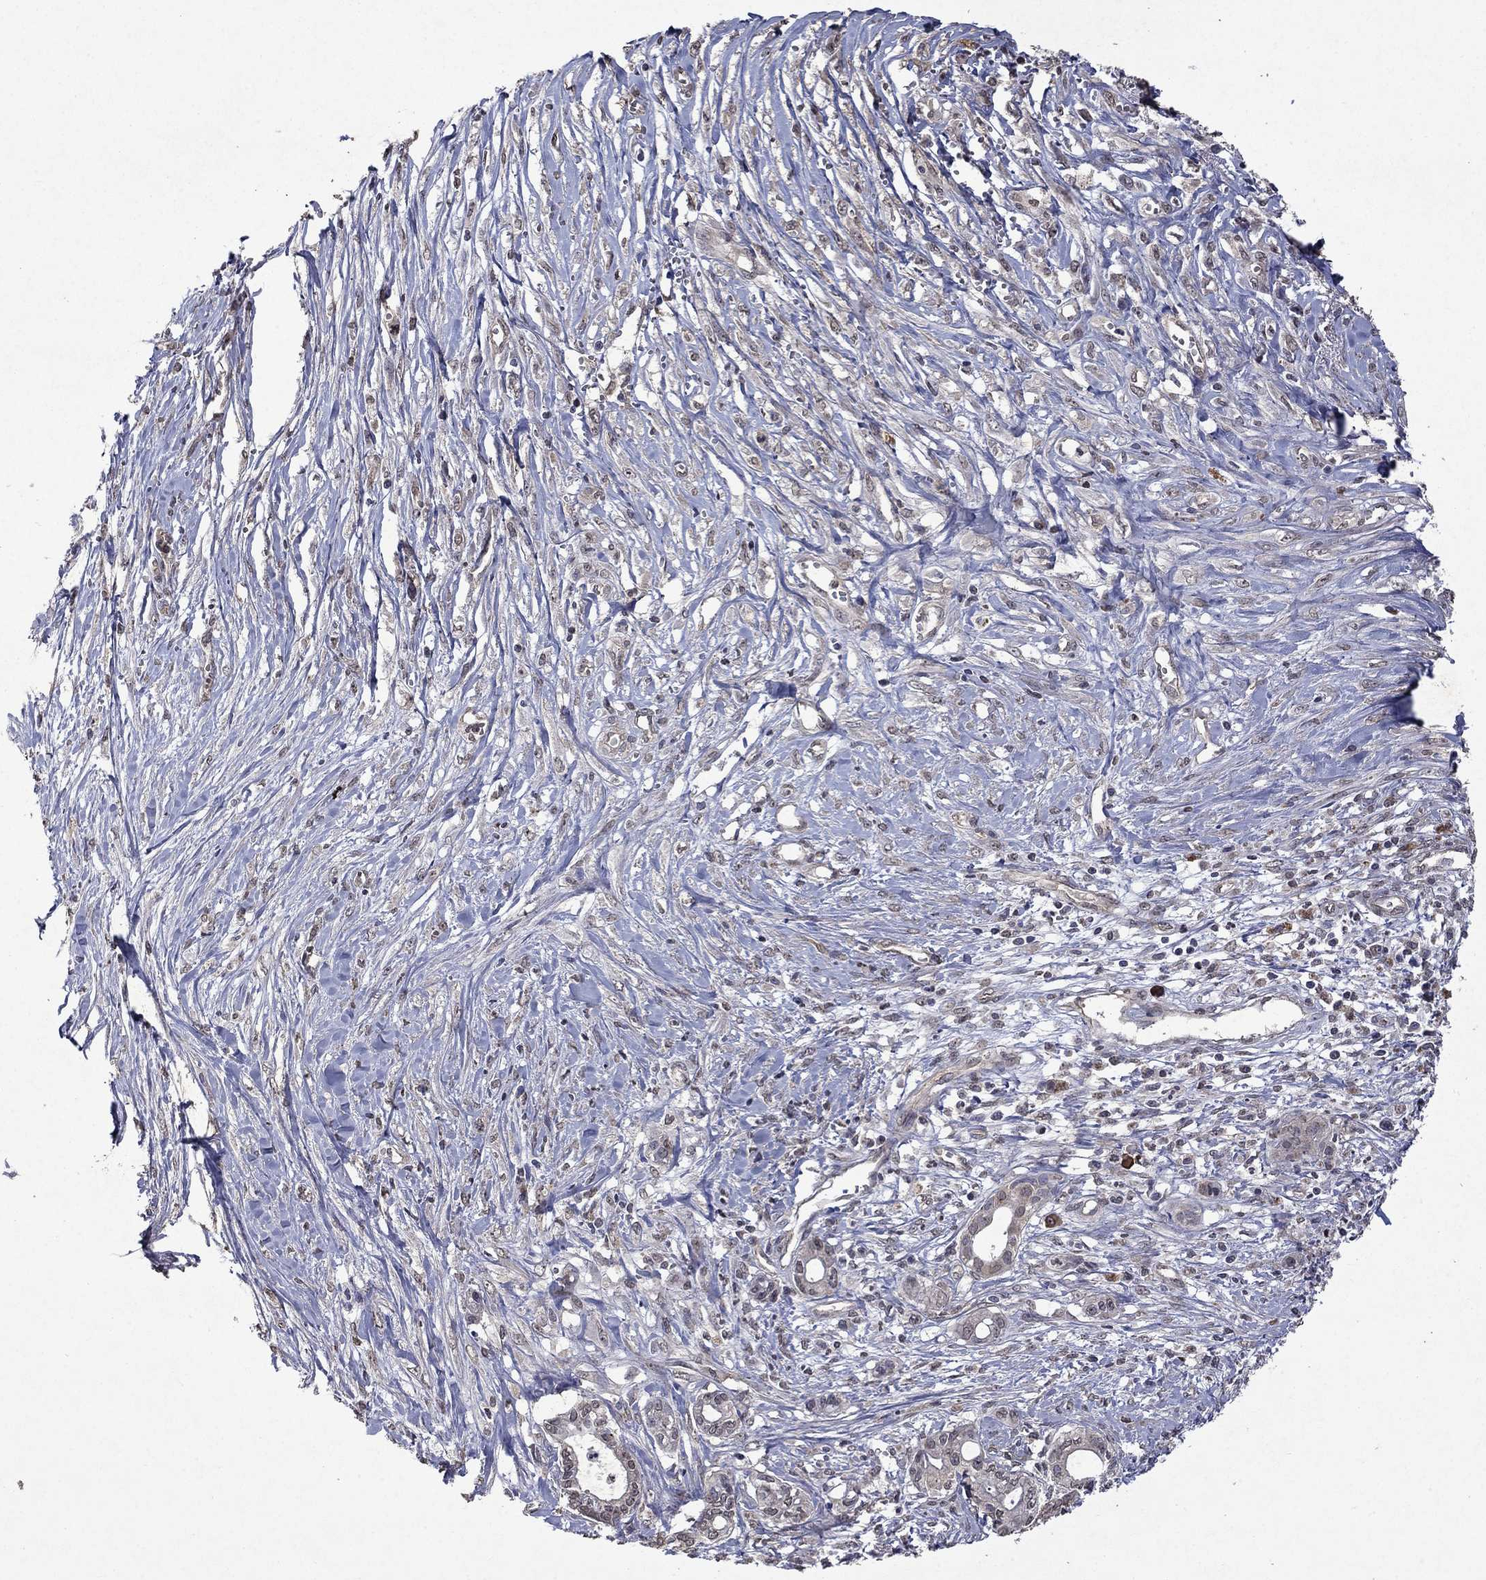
{"staining": {"intensity": "negative", "quantity": "none", "location": "none"}, "tissue": "pancreatic cancer", "cell_type": "Tumor cells", "image_type": "cancer", "snomed": [{"axis": "morphology", "description": "Adenocarcinoma, NOS"}, {"axis": "topography", "description": "Pancreas"}], "caption": "Human pancreatic cancer (adenocarcinoma) stained for a protein using IHC demonstrates no expression in tumor cells.", "gene": "TTC38", "patient": {"sex": "male", "age": 71}}